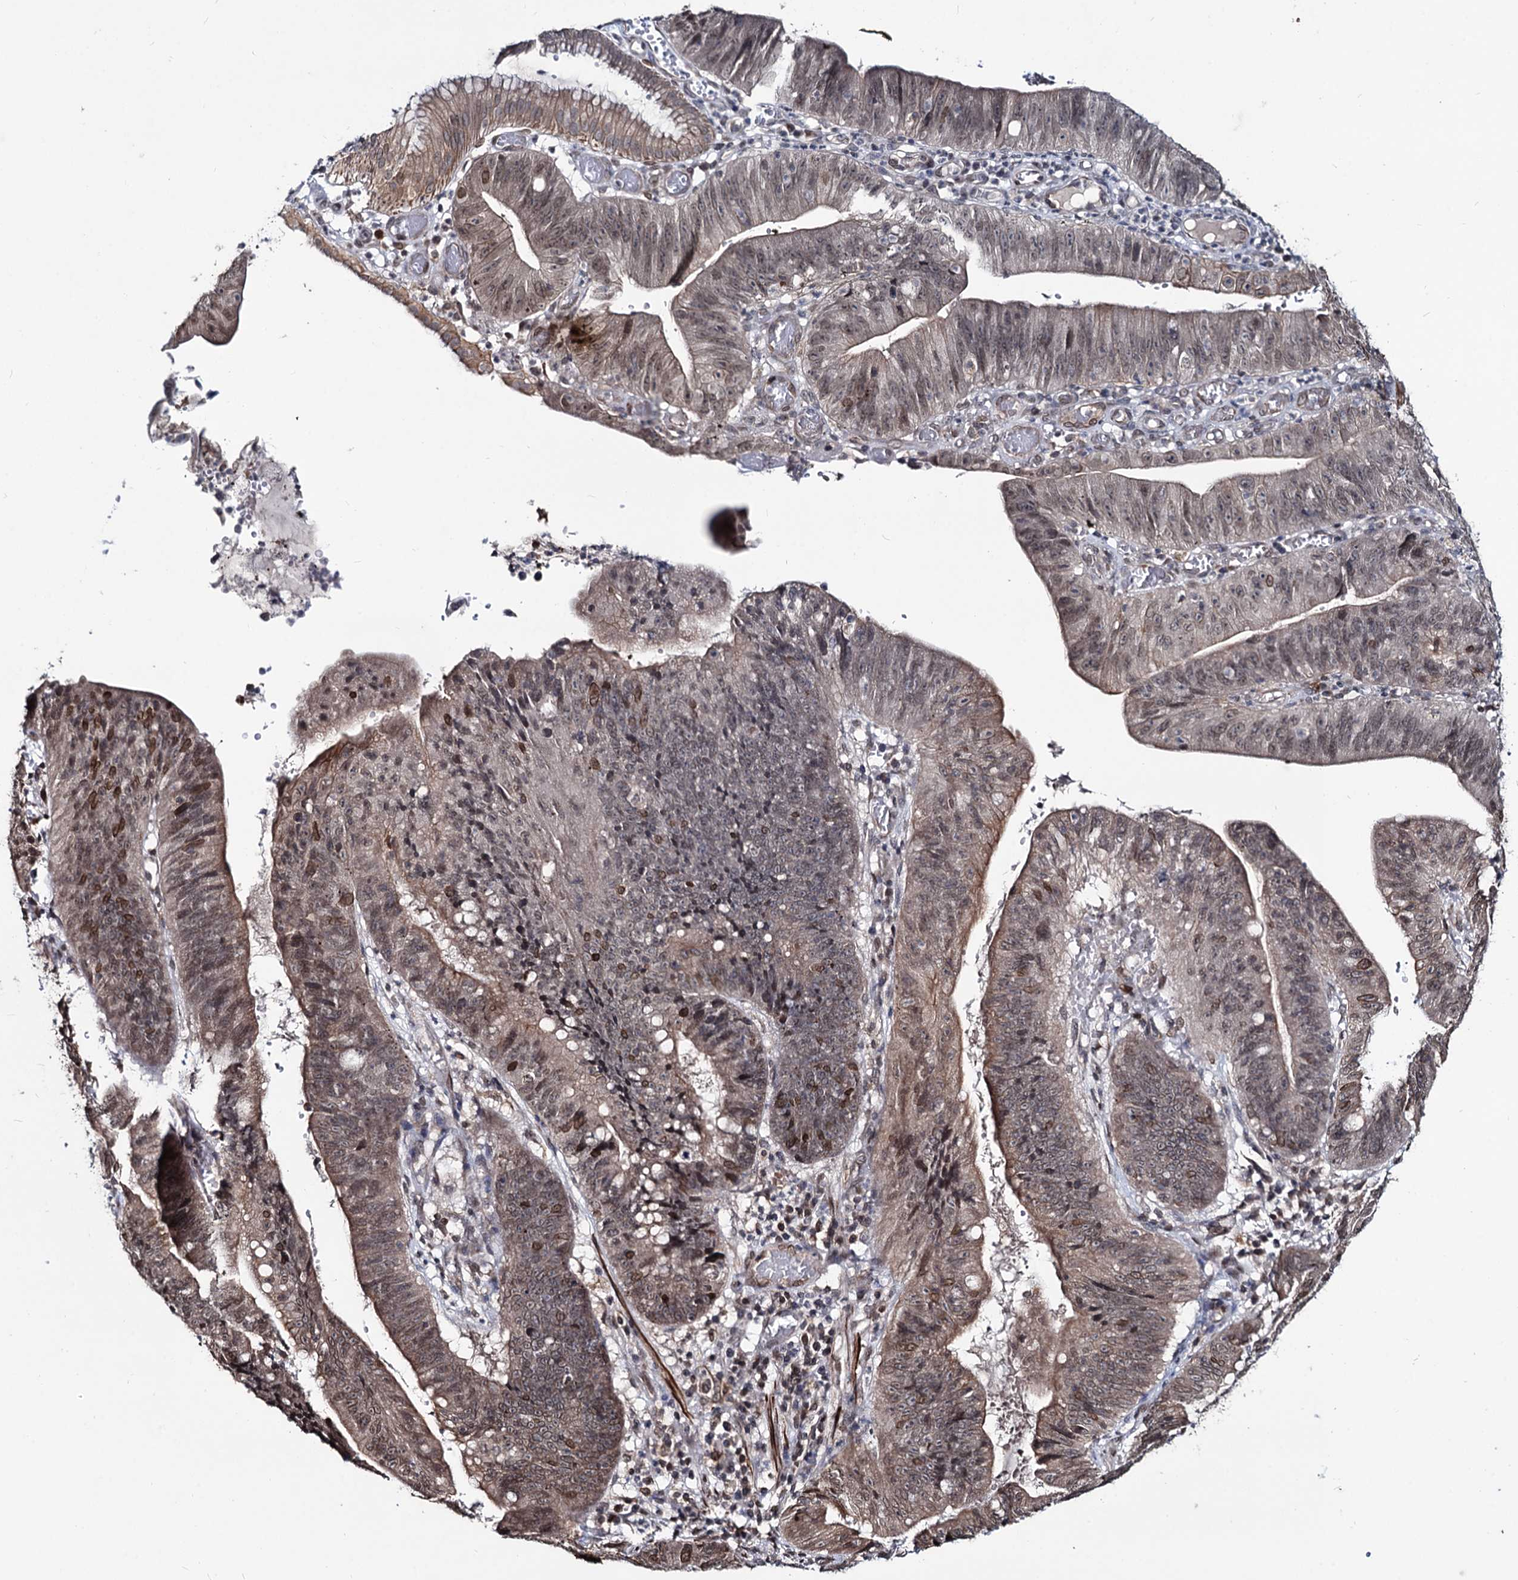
{"staining": {"intensity": "moderate", "quantity": "25%-75%", "location": "cytoplasmic/membranous,nuclear"}, "tissue": "stomach cancer", "cell_type": "Tumor cells", "image_type": "cancer", "snomed": [{"axis": "morphology", "description": "Adenocarcinoma, NOS"}, {"axis": "topography", "description": "Stomach"}], "caption": "Human stomach cancer stained with a brown dye exhibits moderate cytoplasmic/membranous and nuclear positive staining in about 25%-75% of tumor cells.", "gene": "RNF6", "patient": {"sex": "male", "age": 59}}